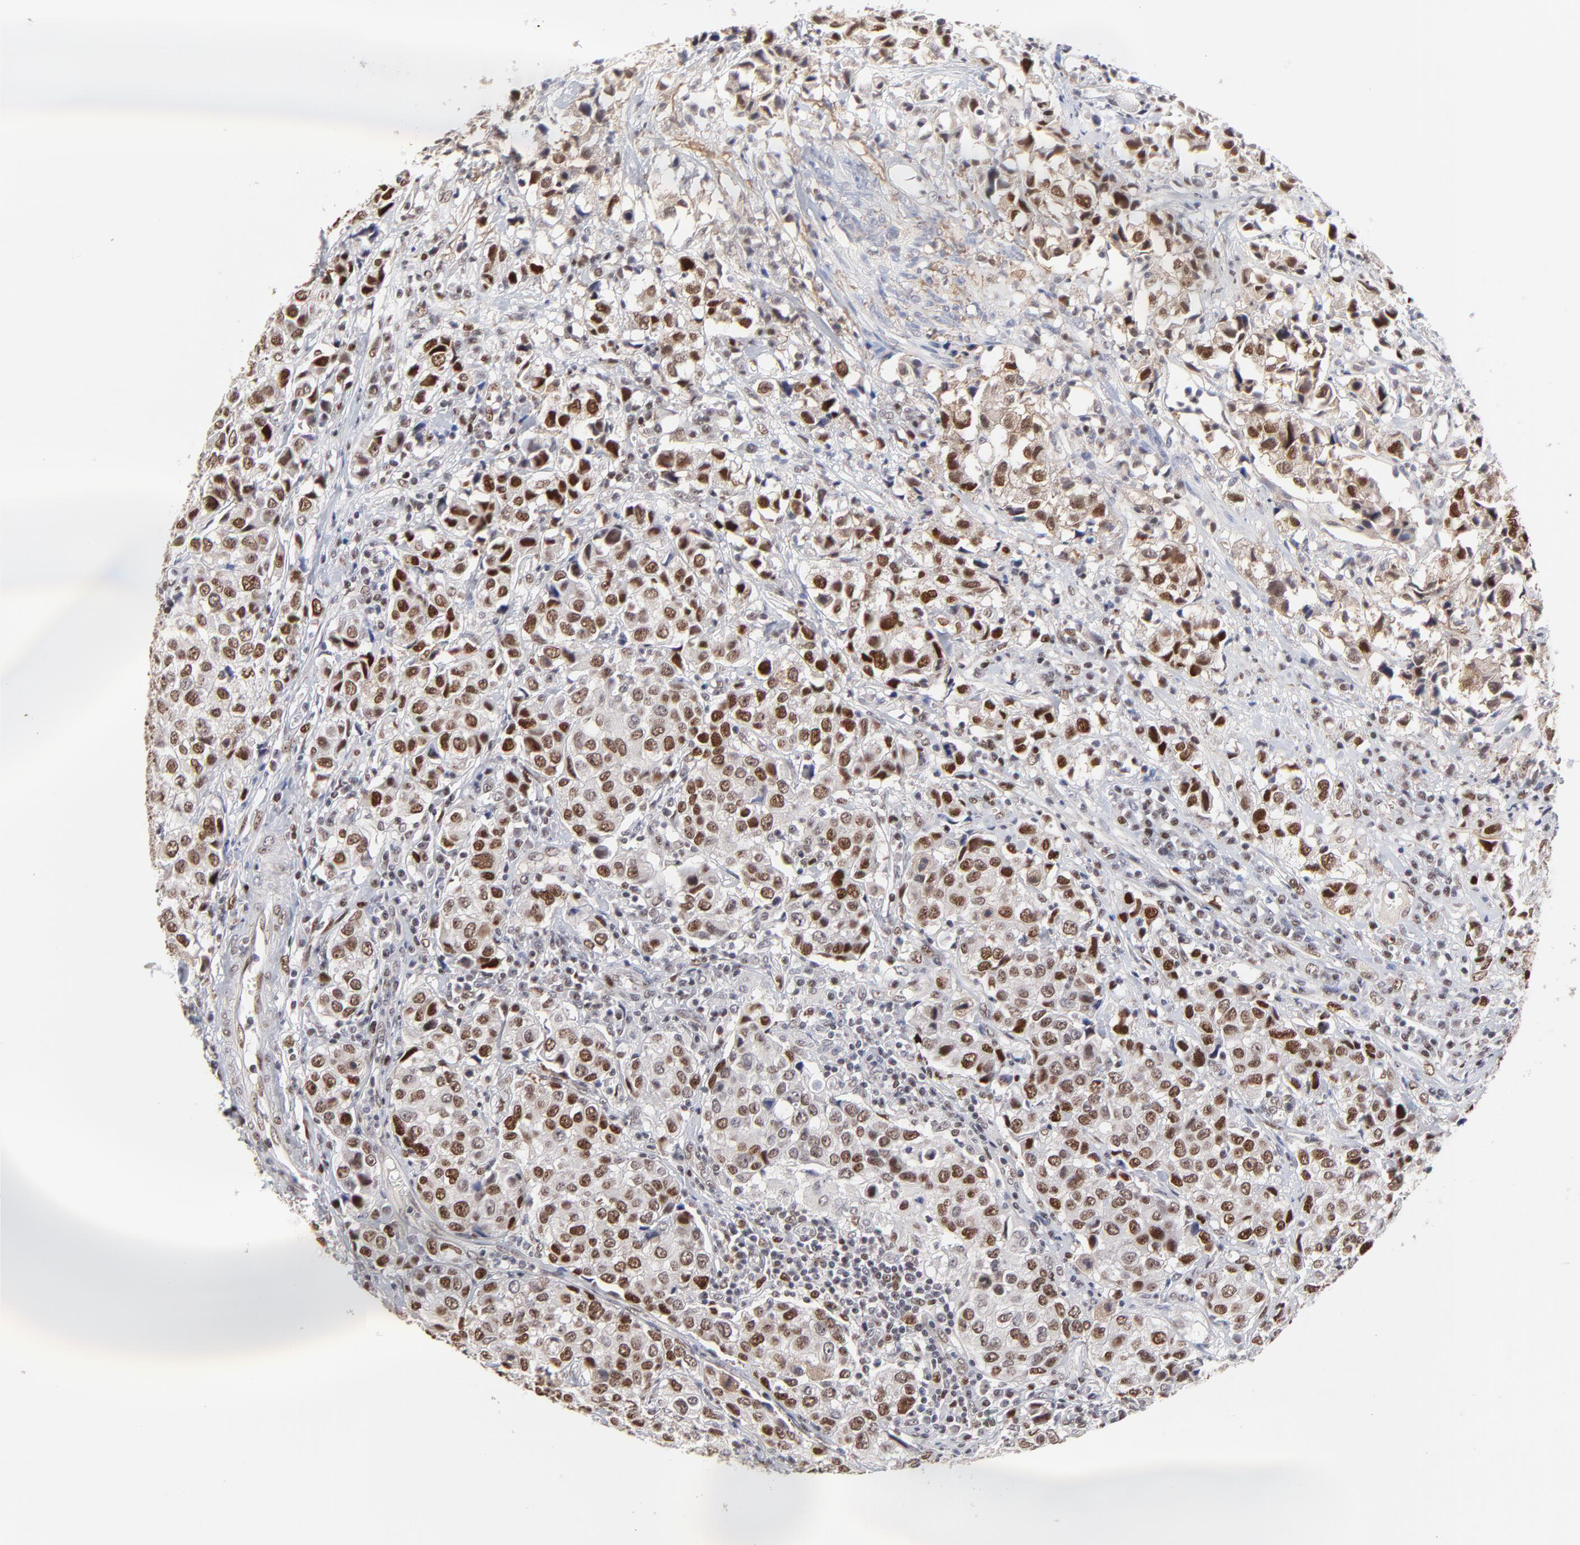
{"staining": {"intensity": "strong", "quantity": ">75%", "location": "nuclear"}, "tissue": "urothelial cancer", "cell_type": "Tumor cells", "image_type": "cancer", "snomed": [{"axis": "morphology", "description": "Urothelial carcinoma, High grade"}, {"axis": "topography", "description": "Urinary bladder"}], "caption": "Protein expression analysis of urothelial cancer shows strong nuclear staining in approximately >75% of tumor cells.", "gene": "OGFOD1", "patient": {"sex": "female", "age": 75}}